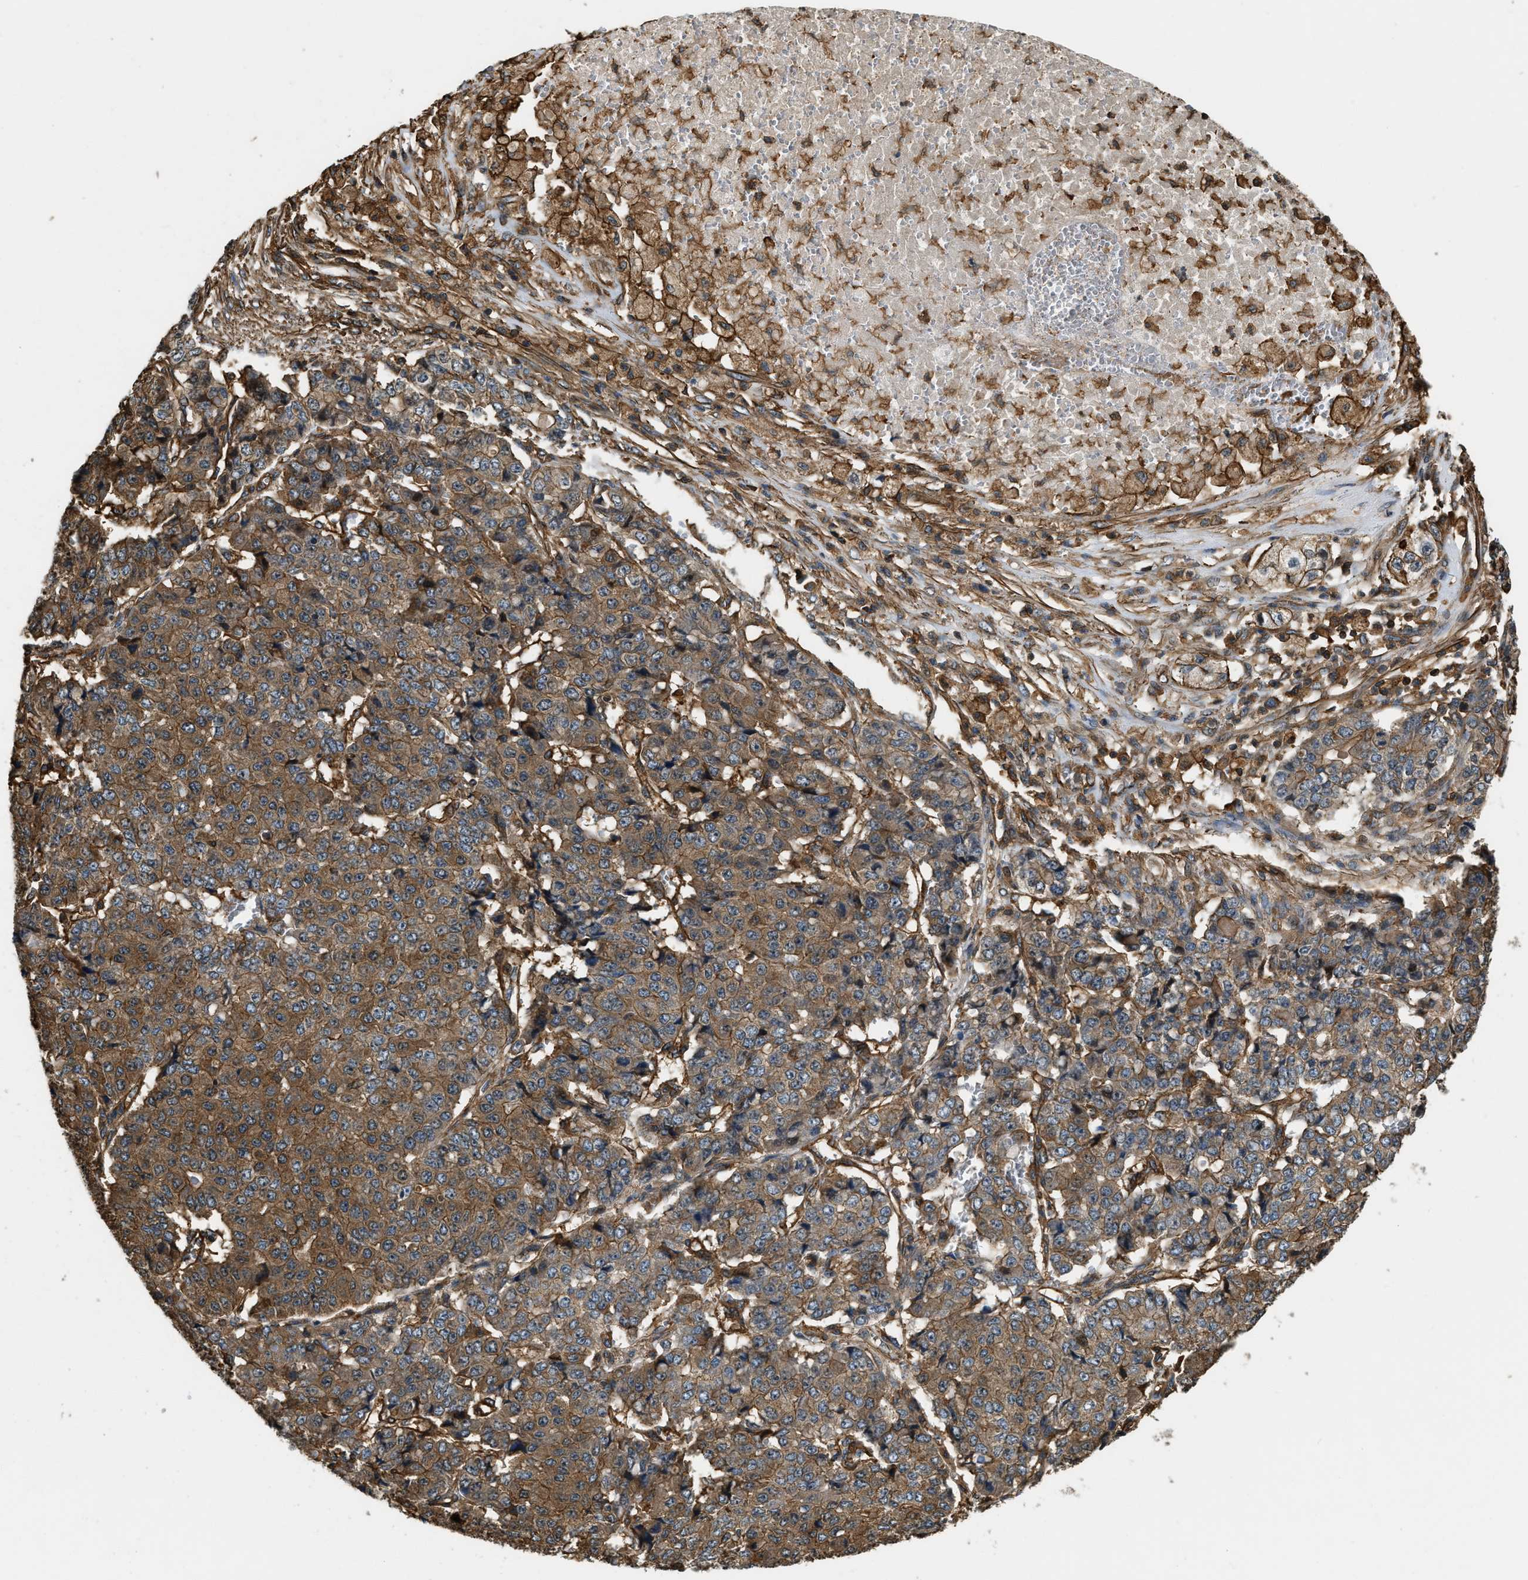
{"staining": {"intensity": "moderate", "quantity": ">75%", "location": "cytoplasmic/membranous"}, "tissue": "pancreatic cancer", "cell_type": "Tumor cells", "image_type": "cancer", "snomed": [{"axis": "morphology", "description": "Adenocarcinoma, NOS"}, {"axis": "topography", "description": "Pancreas"}], "caption": "The immunohistochemical stain shows moderate cytoplasmic/membranous staining in tumor cells of pancreatic cancer tissue. The staining is performed using DAB (3,3'-diaminobenzidine) brown chromogen to label protein expression. The nuclei are counter-stained blue using hematoxylin.", "gene": "YARS1", "patient": {"sex": "male", "age": 50}}